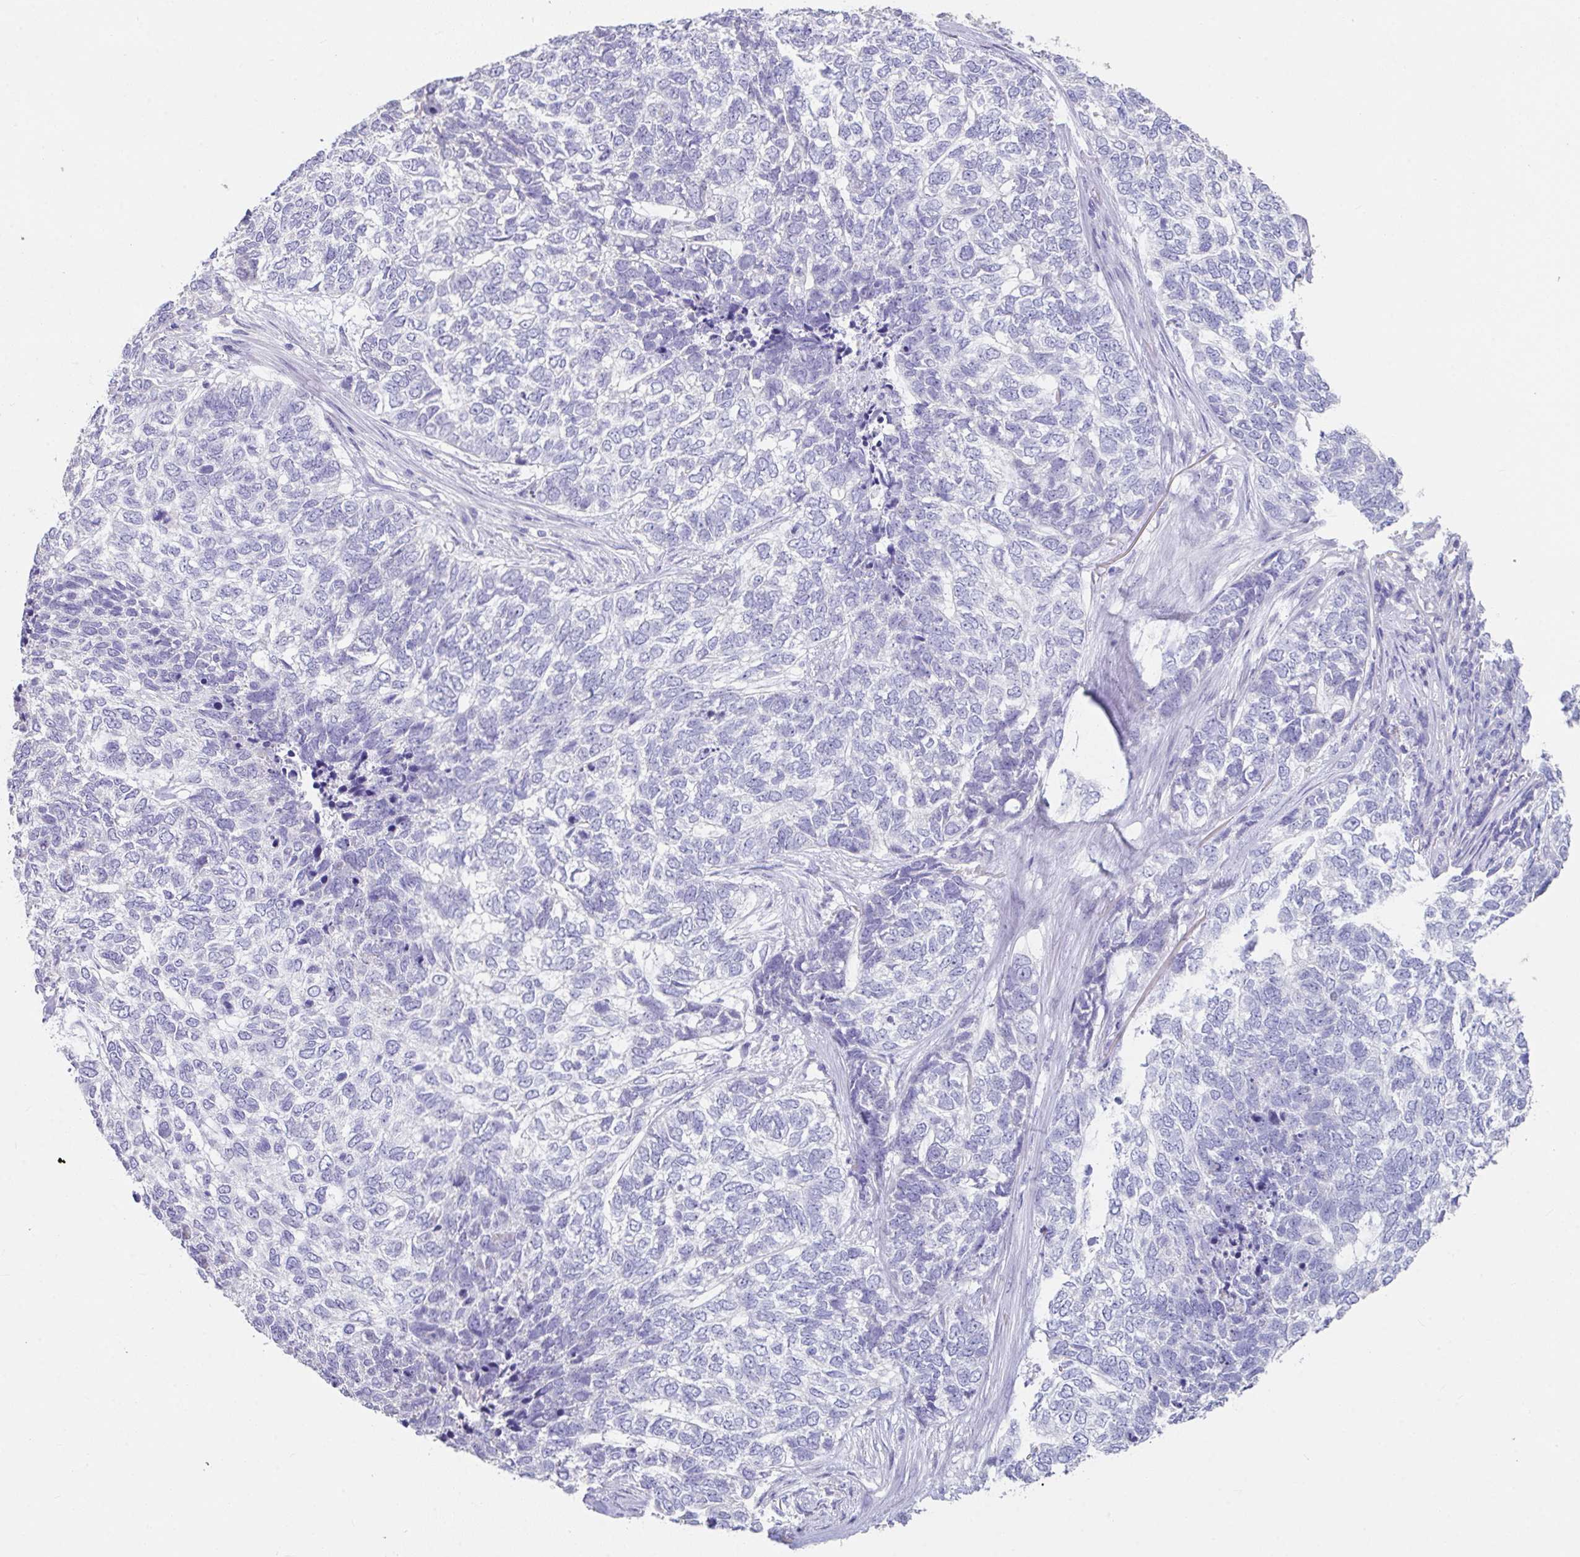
{"staining": {"intensity": "negative", "quantity": "none", "location": "none"}, "tissue": "skin cancer", "cell_type": "Tumor cells", "image_type": "cancer", "snomed": [{"axis": "morphology", "description": "Basal cell carcinoma"}, {"axis": "topography", "description": "Skin"}], "caption": "The image displays no staining of tumor cells in basal cell carcinoma (skin).", "gene": "SLC44A4", "patient": {"sex": "female", "age": 65}}